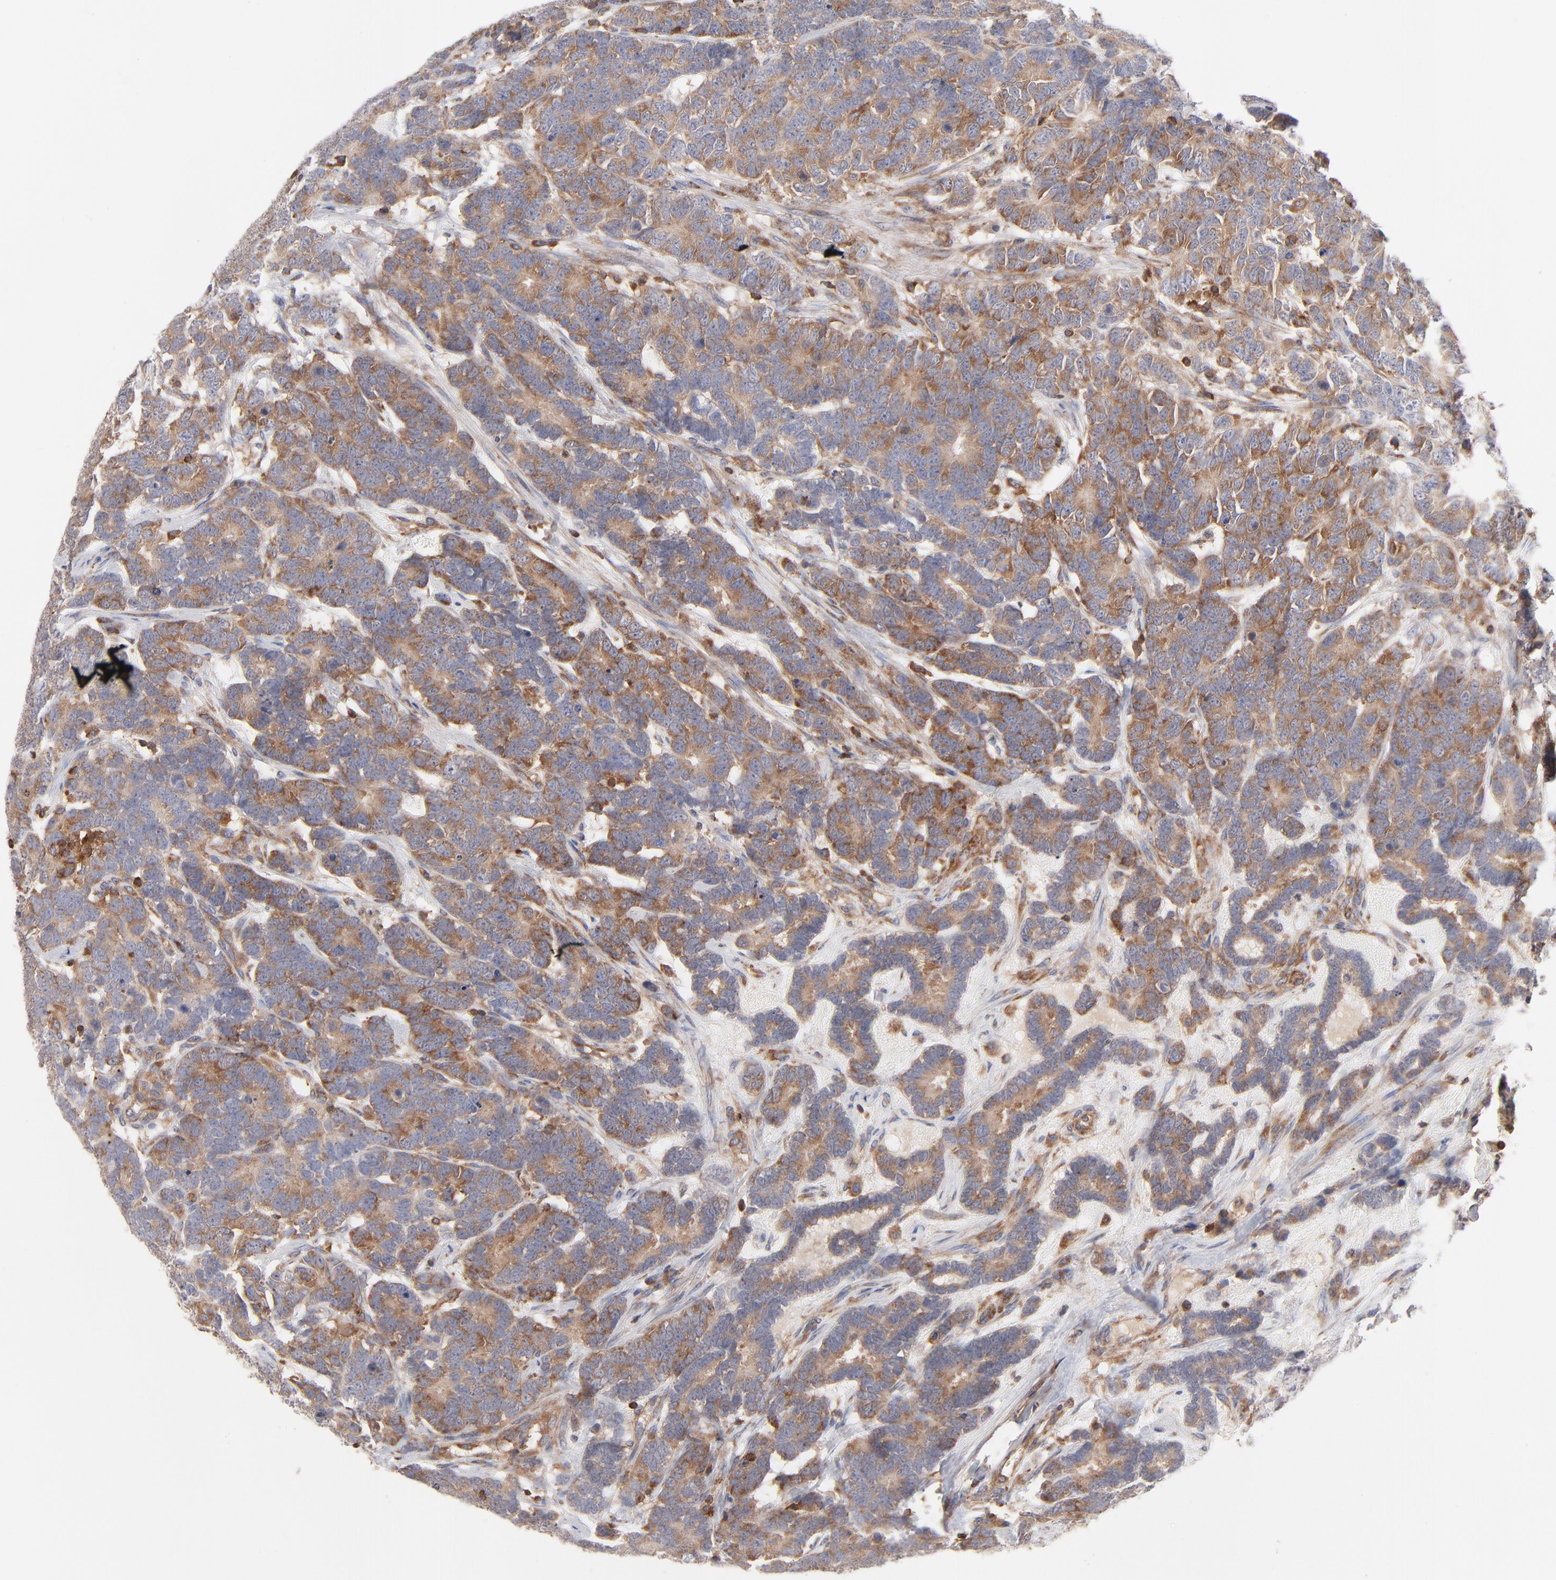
{"staining": {"intensity": "moderate", "quantity": ">75%", "location": "cytoplasmic/membranous"}, "tissue": "testis cancer", "cell_type": "Tumor cells", "image_type": "cancer", "snomed": [{"axis": "morphology", "description": "Carcinoma, Embryonal, NOS"}, {"axis": "topography", "description": "Testis"}], "caption": "Testis cancer was stained to show a protein in brown. There is medium levels of moderate cytoplasmic/membranous staining in about >75% of tumor cells. Ihc stains the protein of interest in brown and the nuclei are stained blue.", "gene": "WIPF1", "patient": {"sex": "male", "age": 26}}